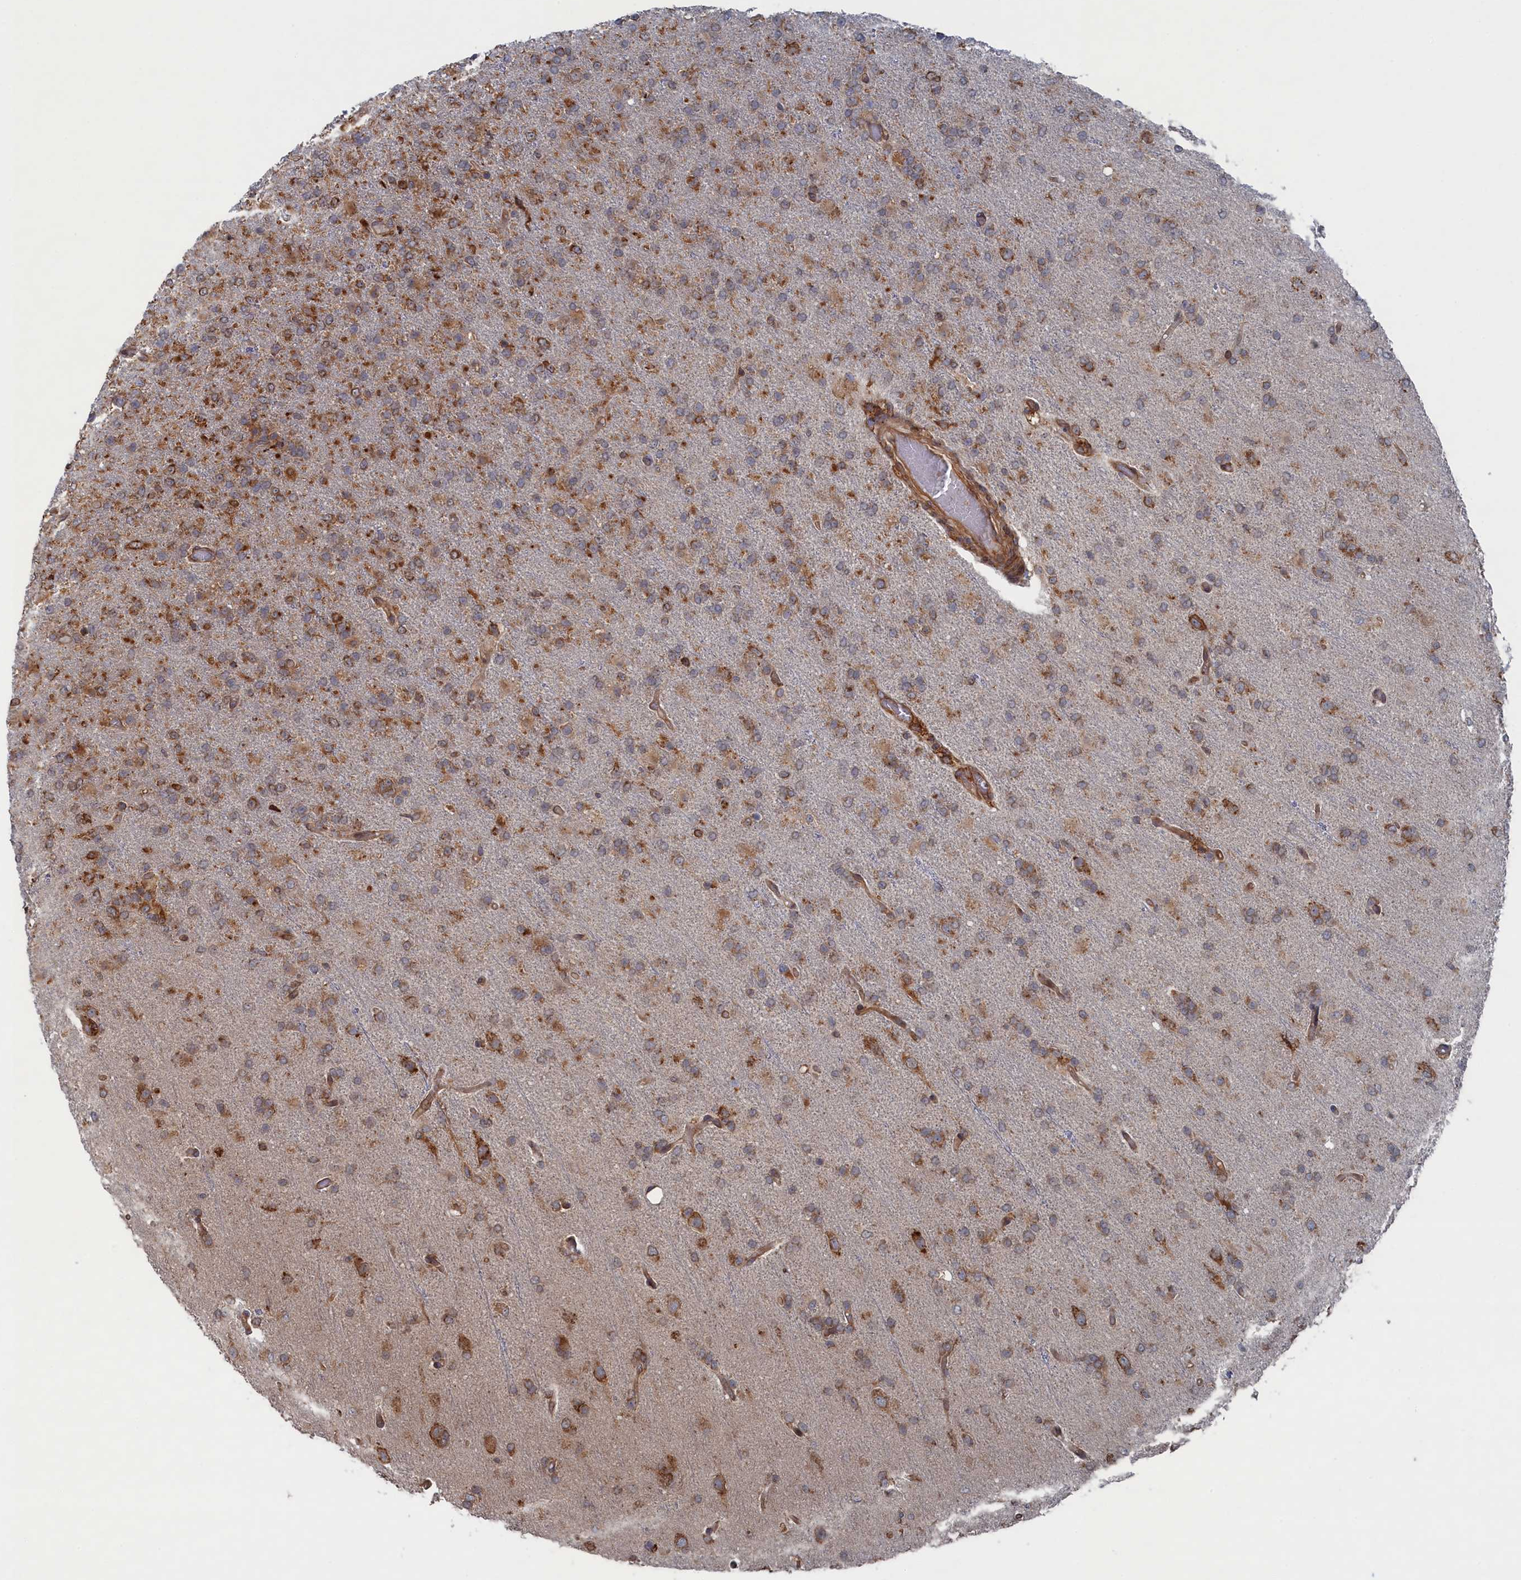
{"staining": {"intensity": "moderate", "quantity": ">75%", "location": "cytoplasmic/membranous"}, "tissue": "glioma", "cell_type": "Tumor cells", "image_type": "cancer", "snomed": [{"axis": "morphology", "description": "Glioma, malignant, High grade"}, {"axis": "topography", "description": "Brain"}], "caption": "Moderate cytoplasmic/membranous expression is appreciated in about >75% of tumor cells in high-grade glioma (malignant).", "gene": "BPIFB6", "patient": {"sex": "female", "age": 74}}